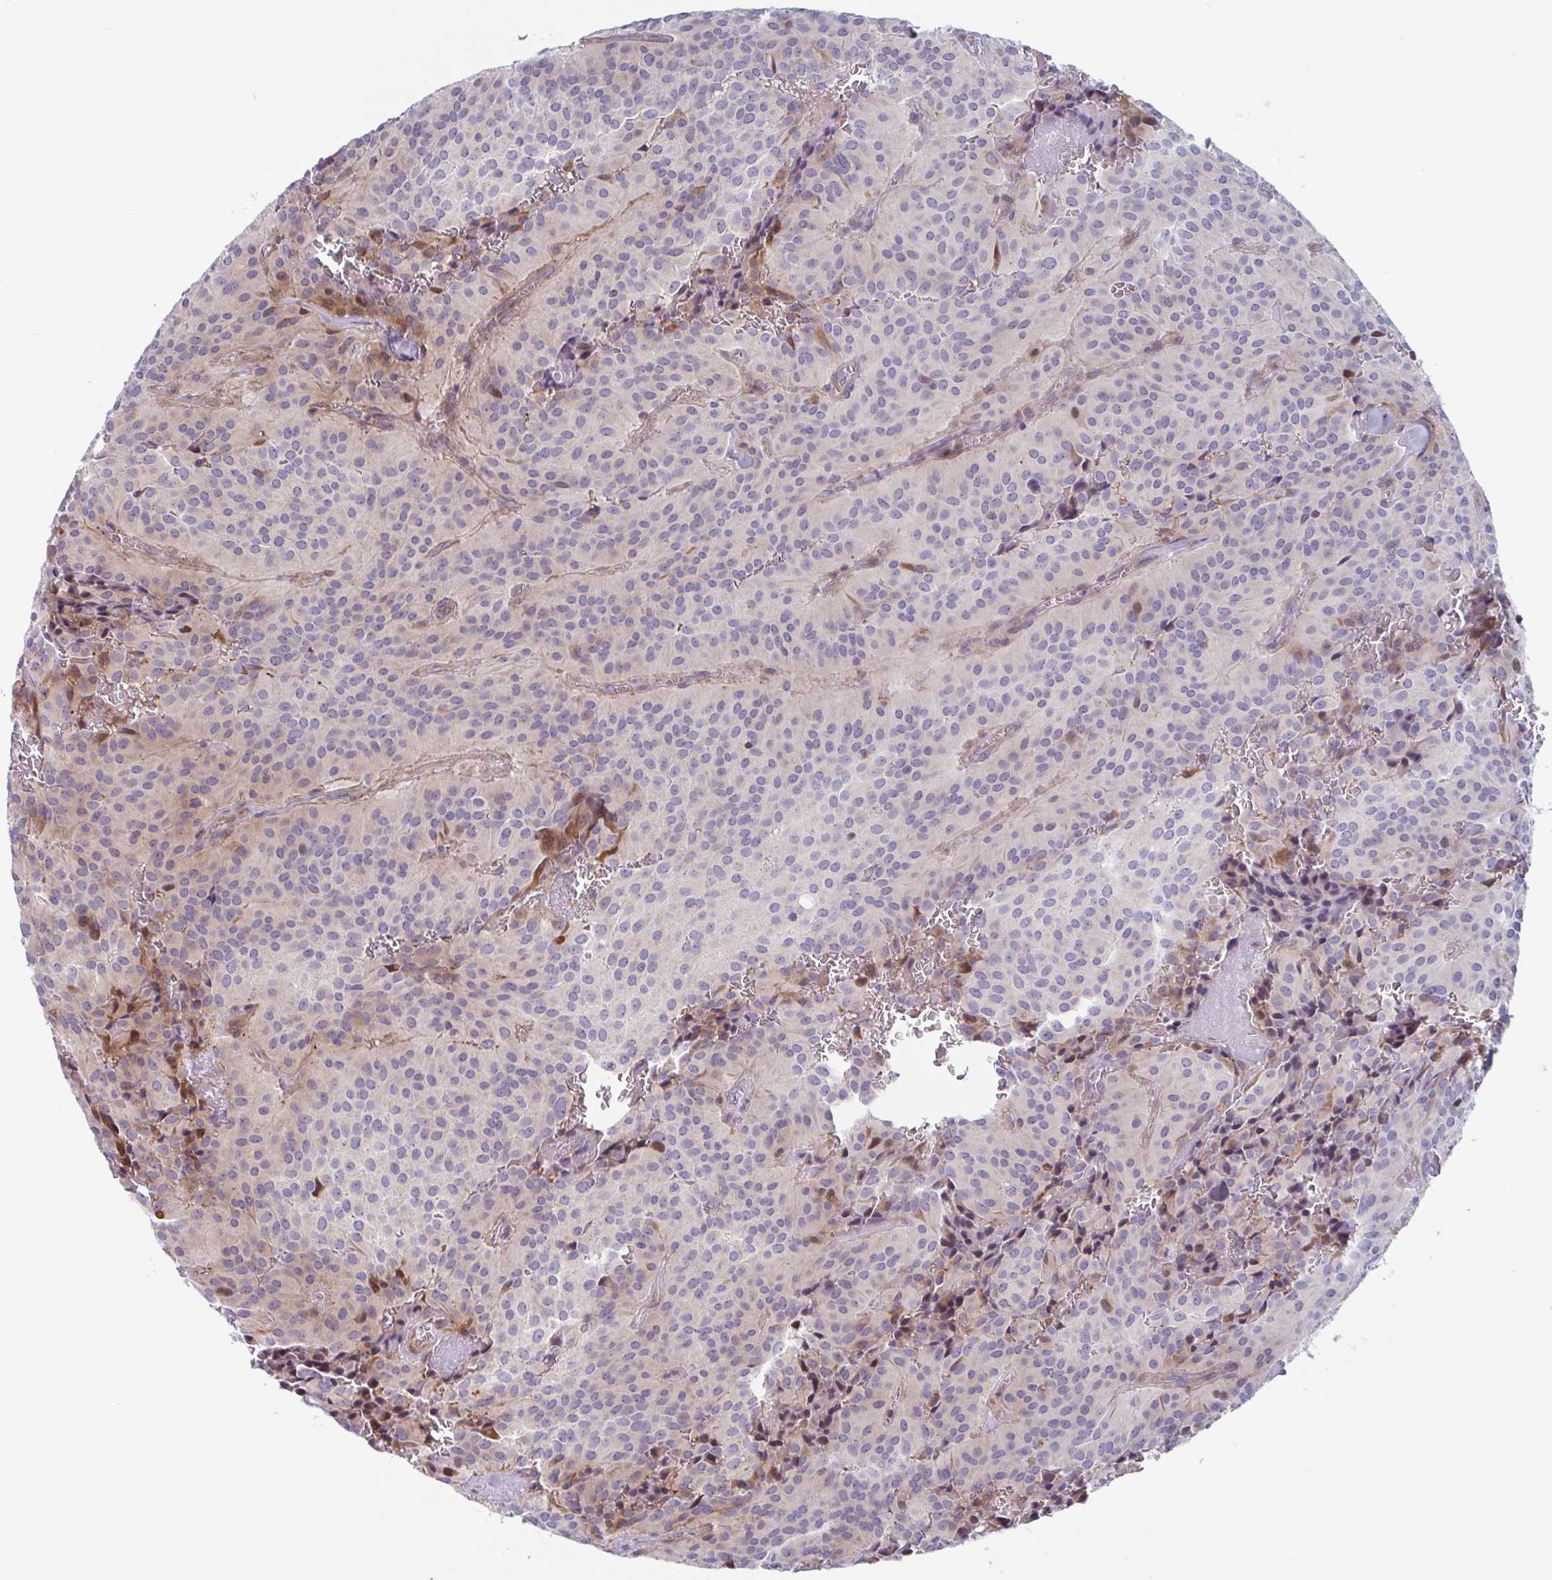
{"staining": {"intensity": "weak", "quantity": "<25%", "location": "cytoplasmic/membranous"}, "tissue": "glioma", "cell_type": "Tumor cells", "image_type": "cancer", "snomed": [{"axis": "morphology", "description": "Glioma, malignant, Low grade"}, {"axis": "topography", "description": "Brain"}], "caption": "Human malignant glioma (low-grade) stained for a protein using immunohistochemistry demonstrates no expression in tumor cells.", "gene": "DUXA", "patient": {"sex": "male", "age": 42}}